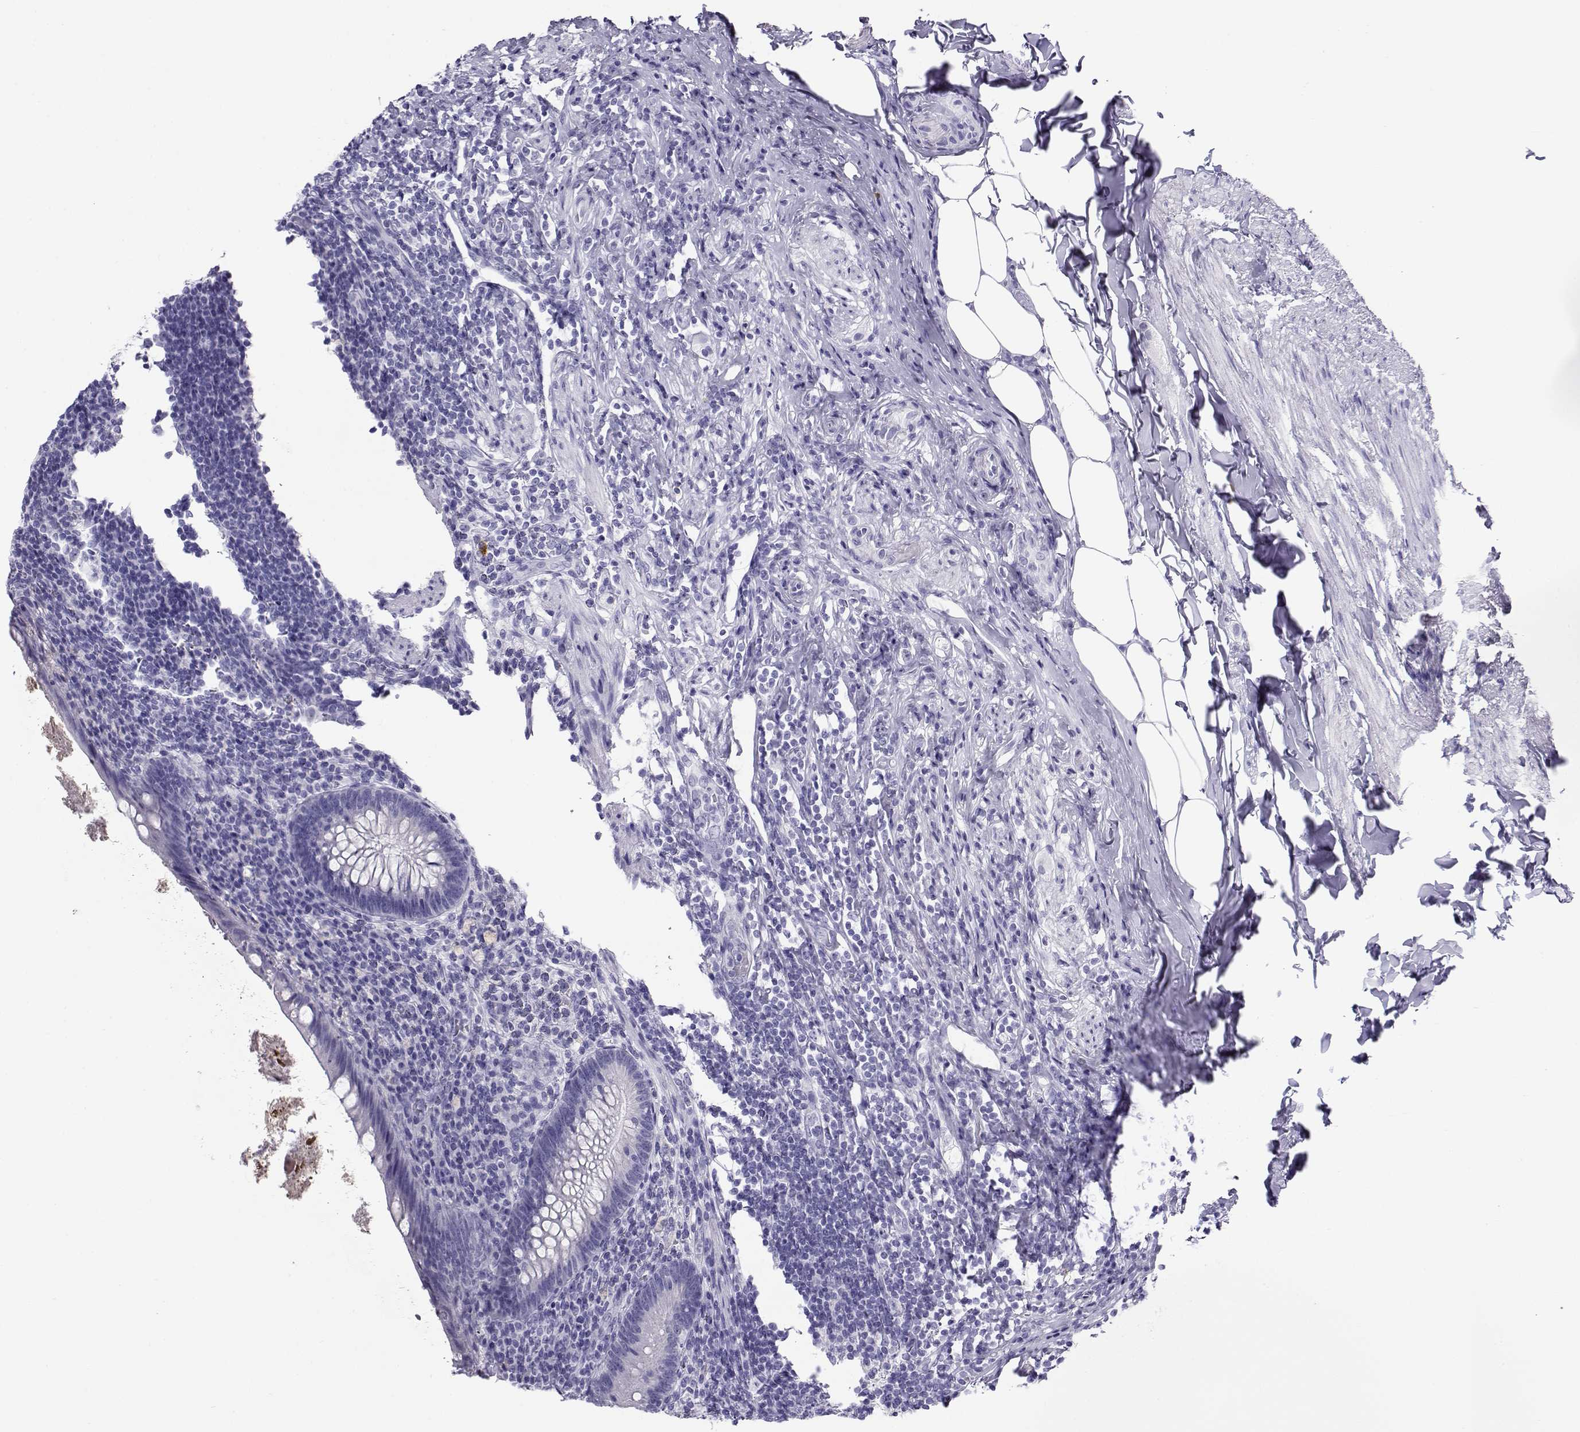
{"staining": {"intensity": "negative", "quantity": "none", "location": "none"}, "tissue": "appendix", "cell_type": "Glandular cells", "image_type": "normal", "snomed": [{"axis": "morphology", "description": "Normal tissue, NOS"}, {"axis": "topography", "description": "Appendix"}], "caption": "Photomicrograph shows no protein staining in glandular cells of unremarkable appendix. Nuclei are stained in blue.", "gene": "CABS1", "patient": {"sex": "male", "age": 47}}